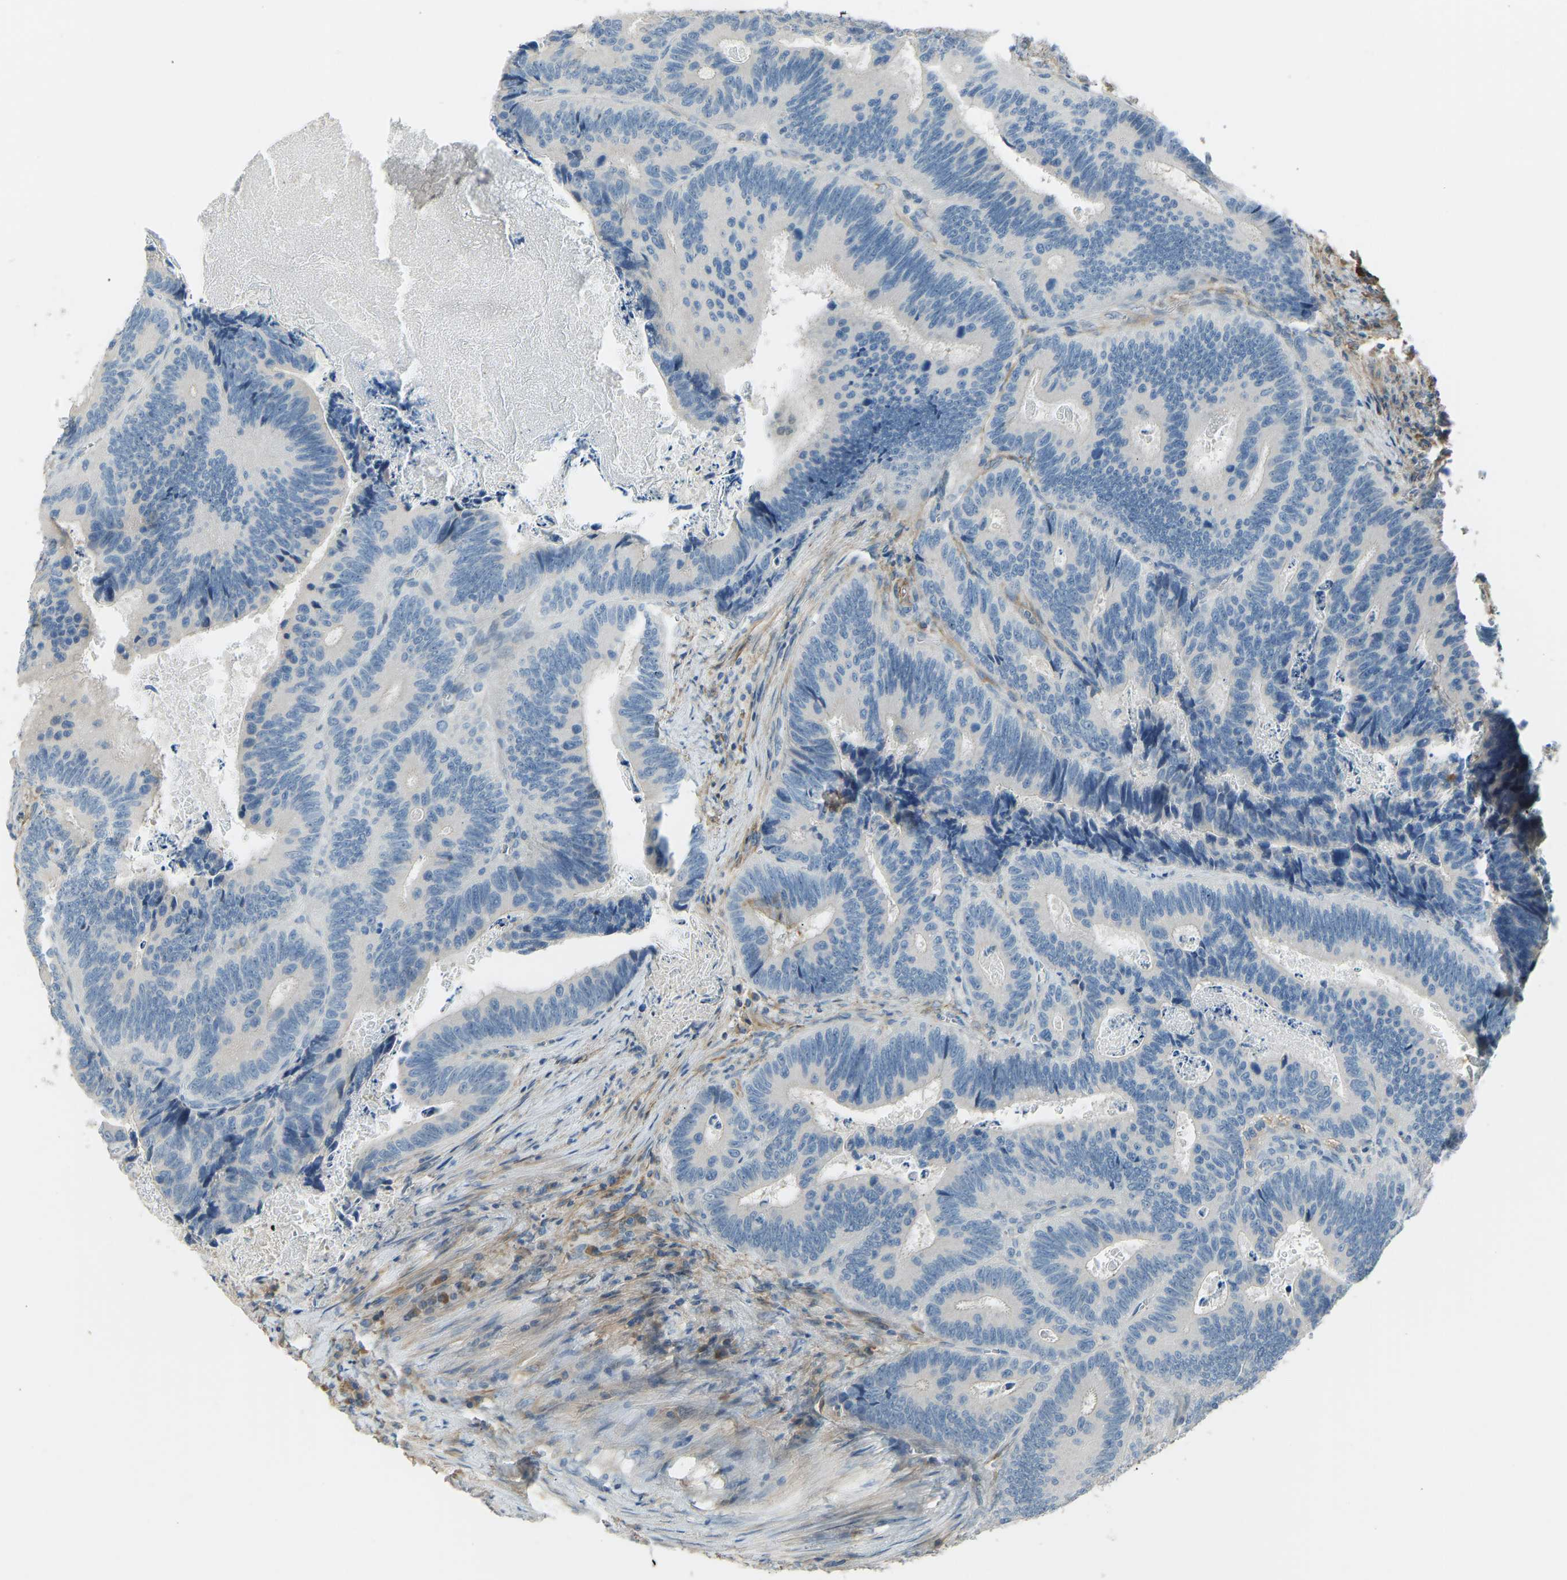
{"staining": {"intensity": "negative", "quantity": "none", "location": "none"}, "tissue": "colorectal cancer", "cell_type": "Tumor cells", "image_type": "cancer", "snomed": [{"axis": "morphology", "description": "Inflammation, NOS"}, {"axis": "morphology", "description": "Adenocarcinoma, NOS"}, {"axis": "topography", "description": "Colon"}], "caption": "There is no significant positivity in tumor cells of colorectal adenocarcinoma.", "gene": "FBLN2", "patient": {"sex": "male", "age": 72}}